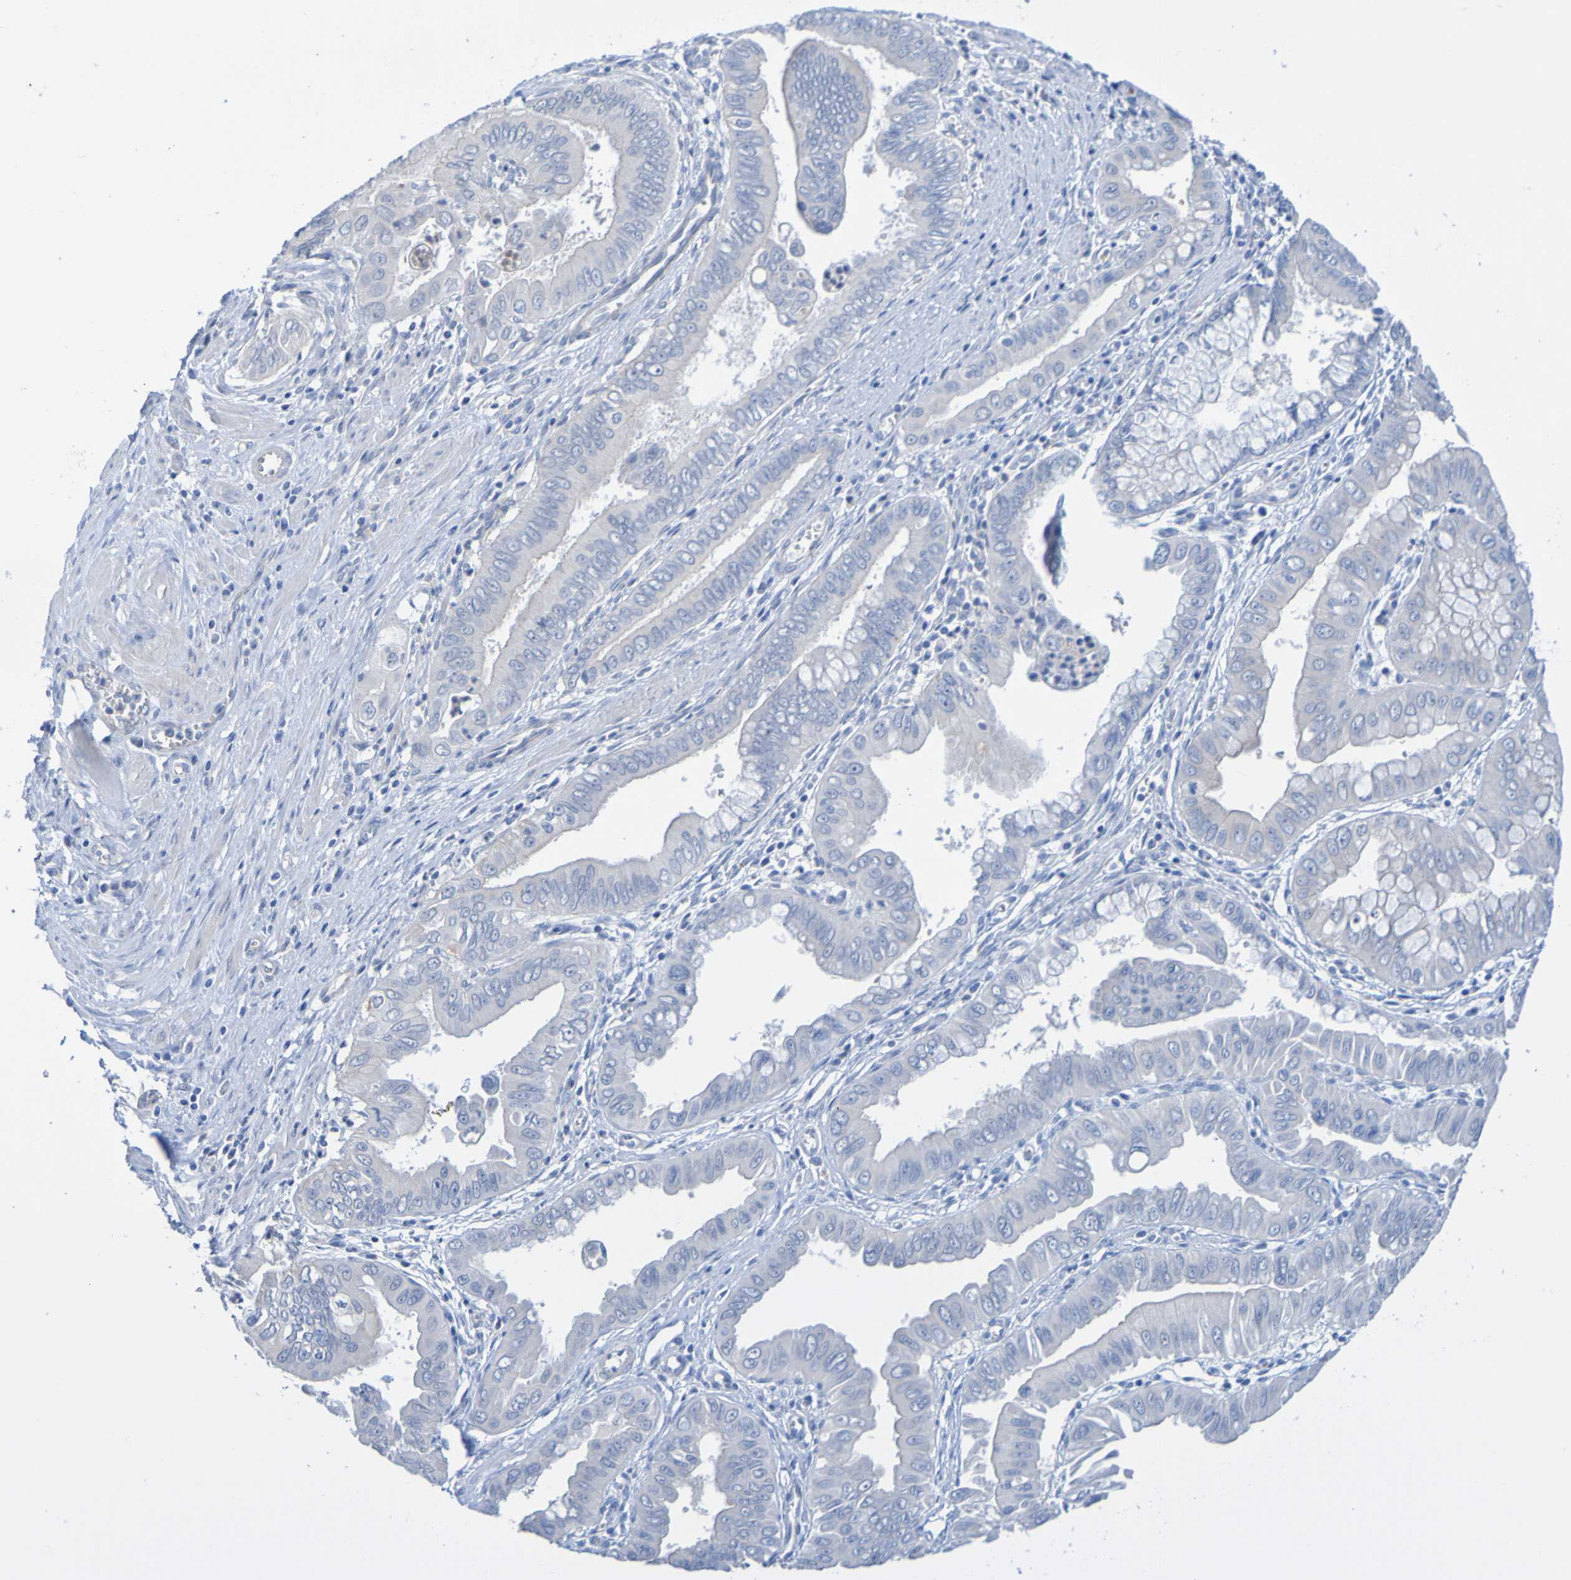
{"staining": {"intensity": "negative", "quantity": "none", "location": "none"}, "tissue": "pancreatic cancer", "cell_type": "Tumor cells", "image_type": "cancer", "snomed": [{"axis": "morphology", "description": "Normal tissue, NOS"}, {"axis": "topography", "description": "Lymph node"}], "caption": "A photomicrograph of pancreatic cancer stained for a protein demonstrates no brown staining in tumor cells. (DAB IHC, high magnification).", "gene": "ACMSD", "patient": {"sex": "male", "age": 50}}